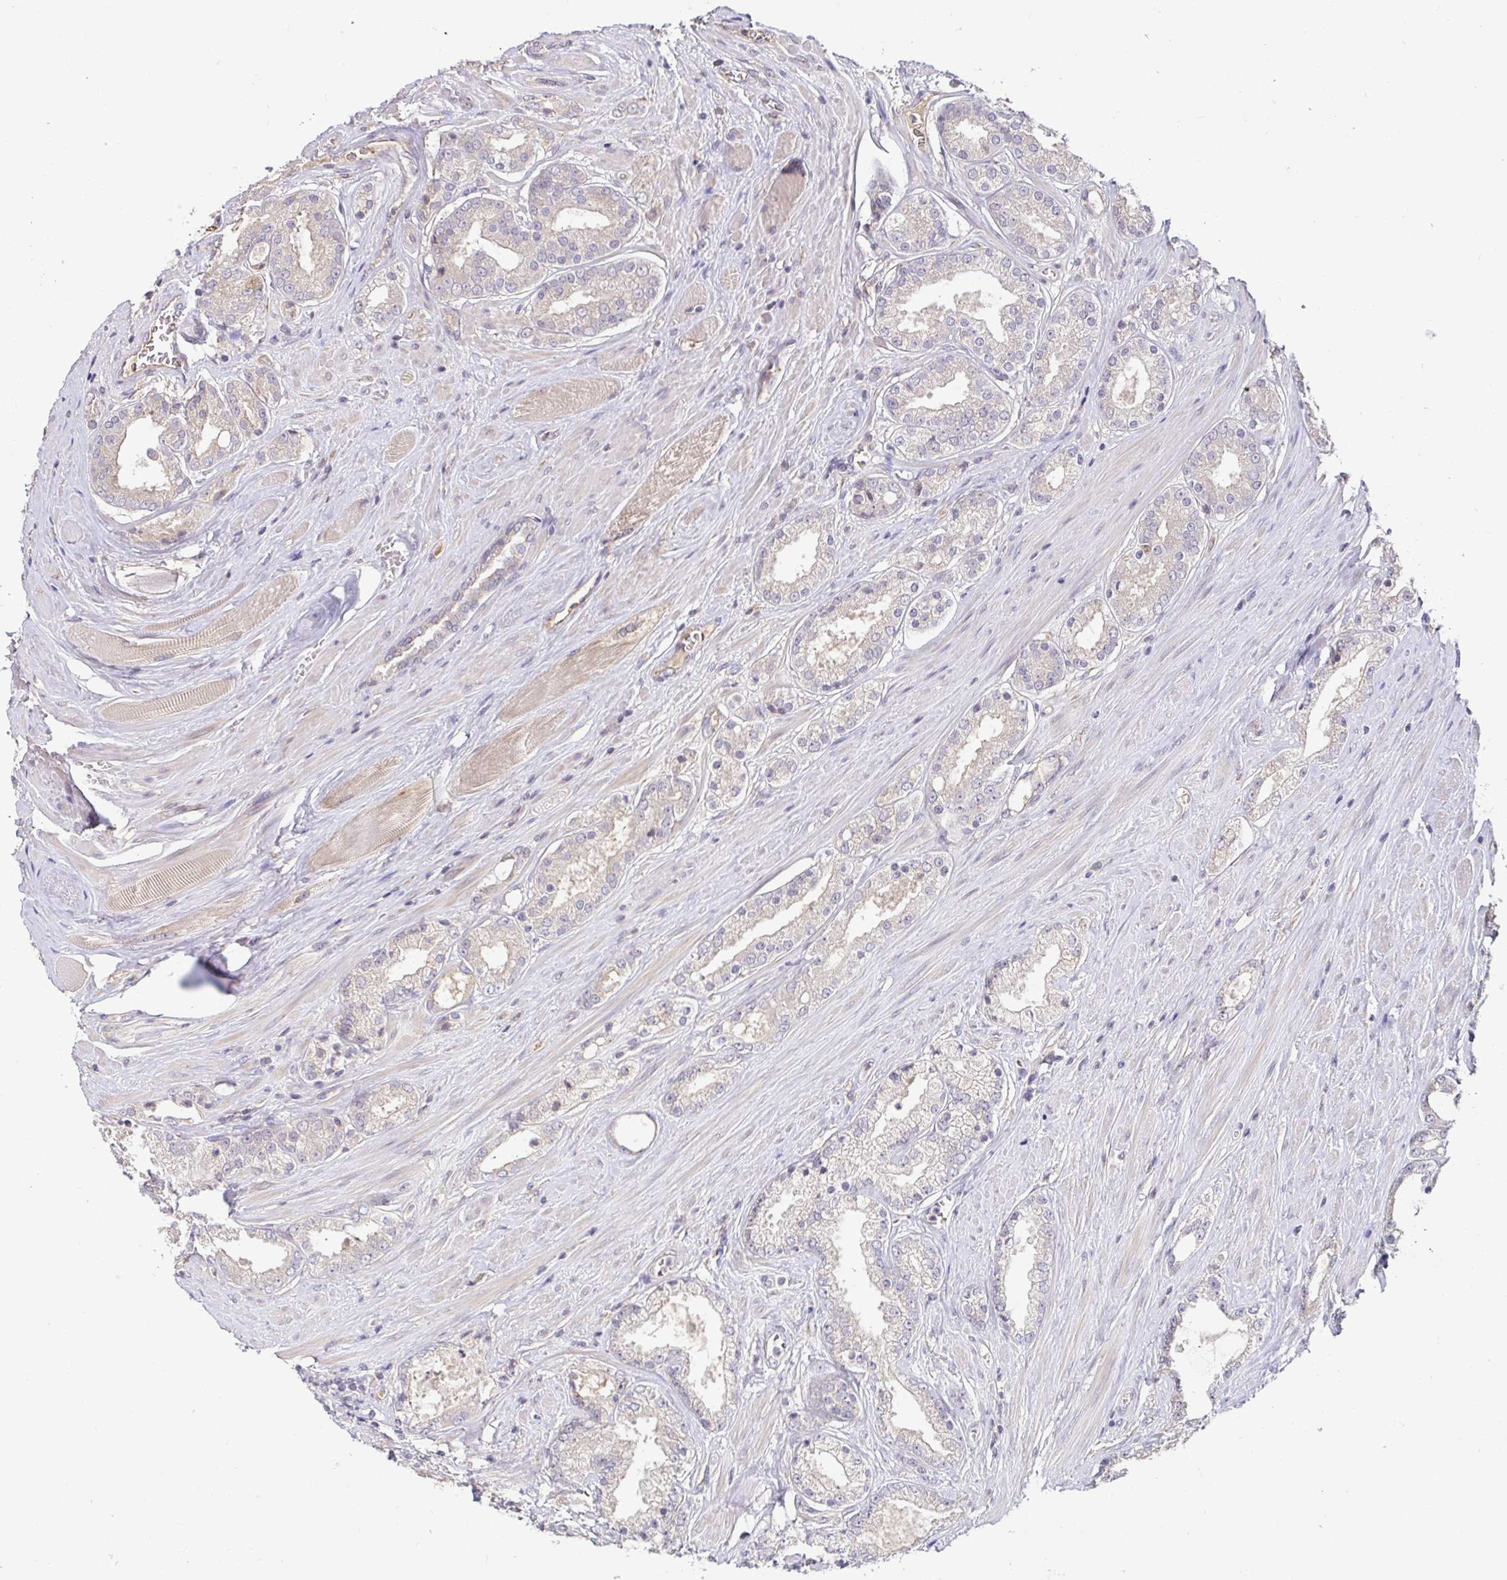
{"staining": {"intensity": "negative", "quantity": "none", "location": "none"}, "tissue": "prostate cancer", "cell_type": "Tumor cells", "image_type": "cancer", "snomed": [{"axis": "morphology", "description": "Adenocarcinoma, High grade"}, {"axis": "topography", "description": "Prostate"}], "caption": "Tumor cells show no significant expression in prostate high-grade adenocarcinoma.", "gene": "ANLN", "patient": {"sex": "male", "age": 66}}